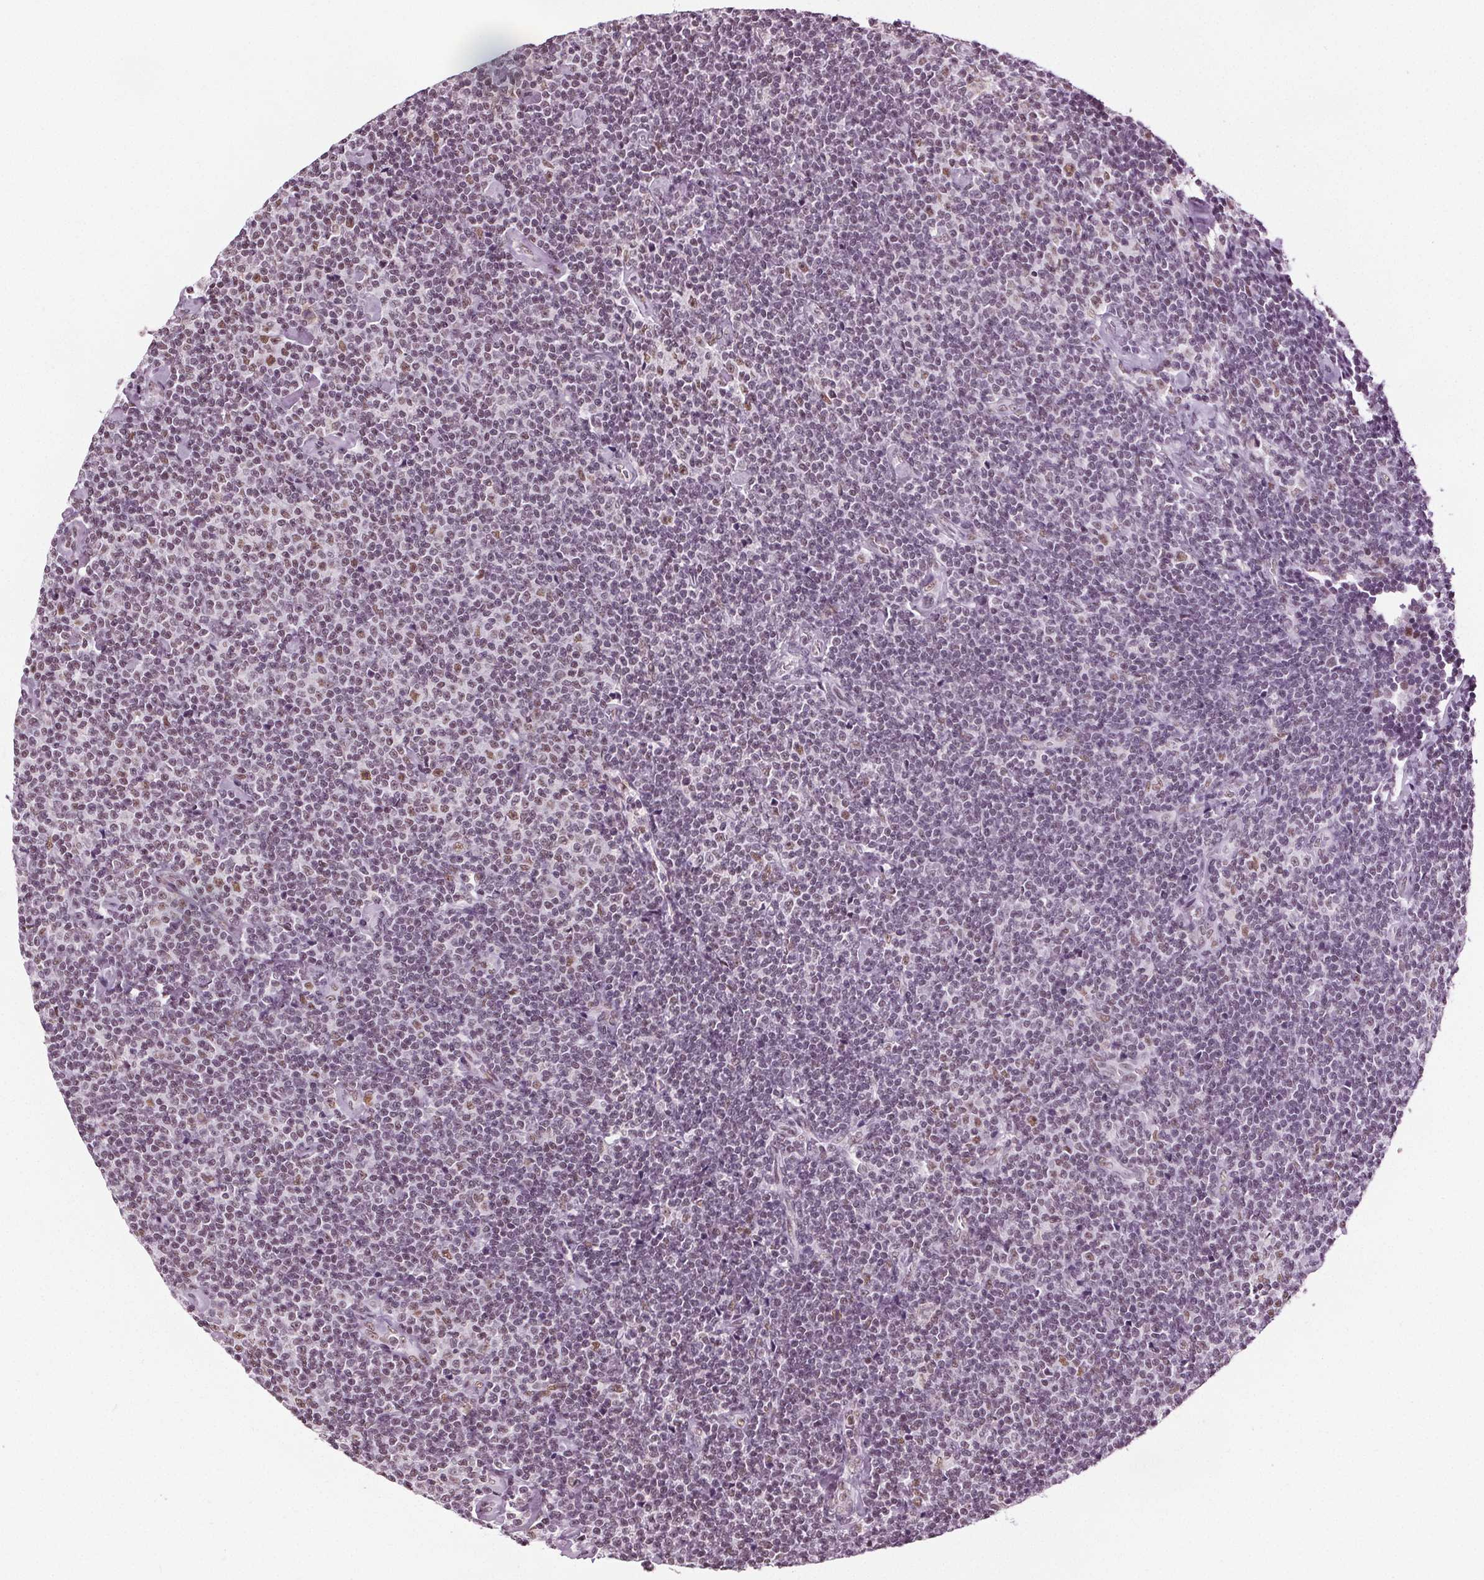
{"staining": {"intensity": "weak", "quantity": "25%-75%", "location": "nuclear"}, "tissue": "lymphoma", "cell_type": "Tumor cells", "image_type": "cancer", "snomed": [{"axis": "morphology", "description": "Malignant lymphoma, non-Hodgkin's type, Low grade"}, {"axis": "topography", "description": "Lymph node"}], "caption": "Weak nuclear staining is identified in about 25%-75% of tumor cells in malignant lymphoma, non-Hodgkin's type (low-grade). The staining is performed using DAB brown chromogen to label protein expression. The nuclei are counter-stained blue using hematoxylin.", "gene": "IWS1", "patient": {"sex": "male", "age": 81}}